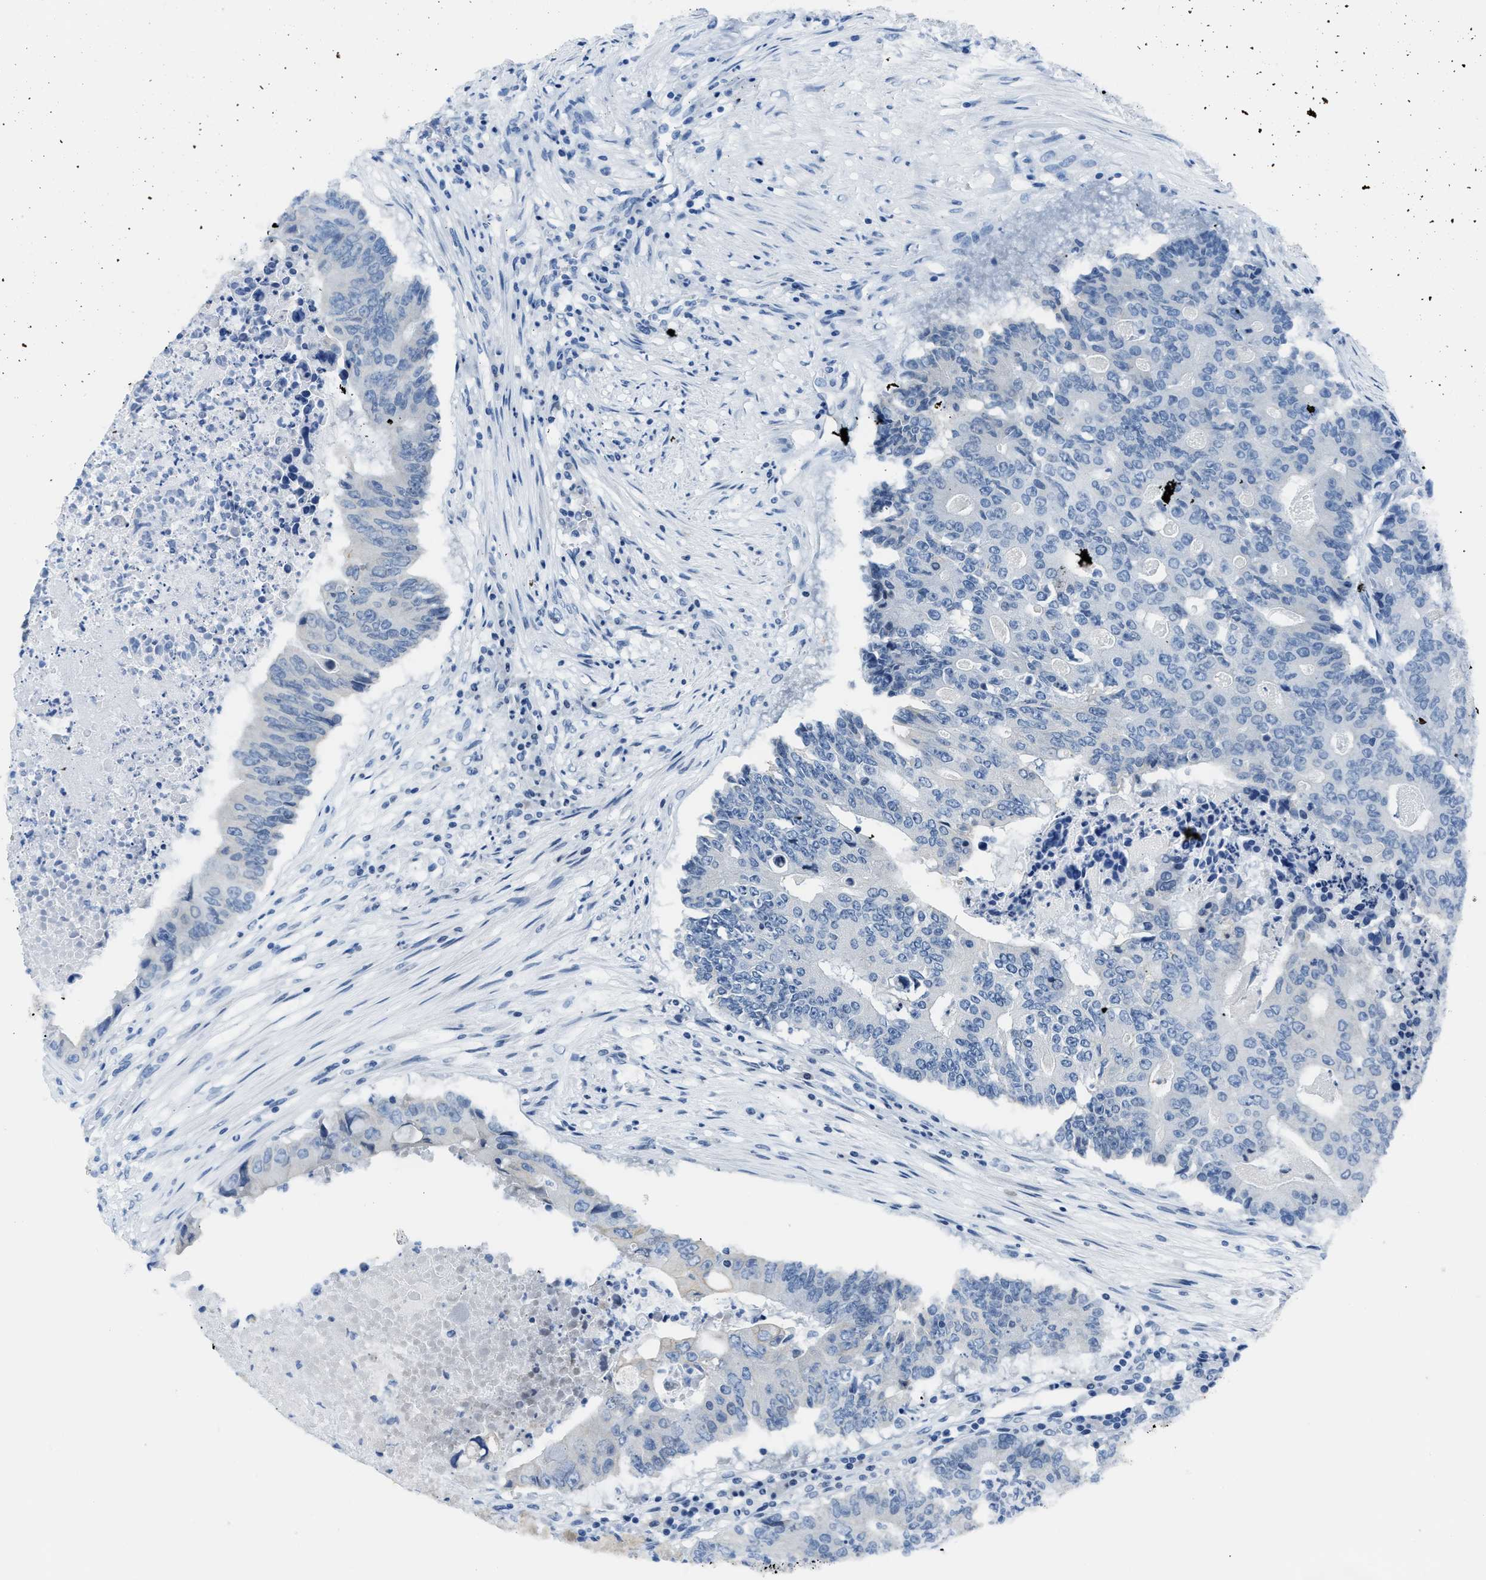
{"staining": {"intensity": "negative", "quantity": "none", "location": "none"}, "tissue": "colorectal cancer", "cell_type": "Tumor cells", "image_type": "cancer", "snomed": [{"axis": "morphology", "description": "Adenocarcinoma, NOS"}, {"axis": "topography", "description": "Colon"}], "caption": "Immunohistochemistry photomicrograph of human colorectal adenocarcinoma stained for a protein (brown), which demonstrates no expression in tumor cells. (DAB (3,3'-diaminobenzidine) immunohistochemistry, high magnification).", "gene": "ASZ1", "patient": {"sex": "male", "age": 87}}